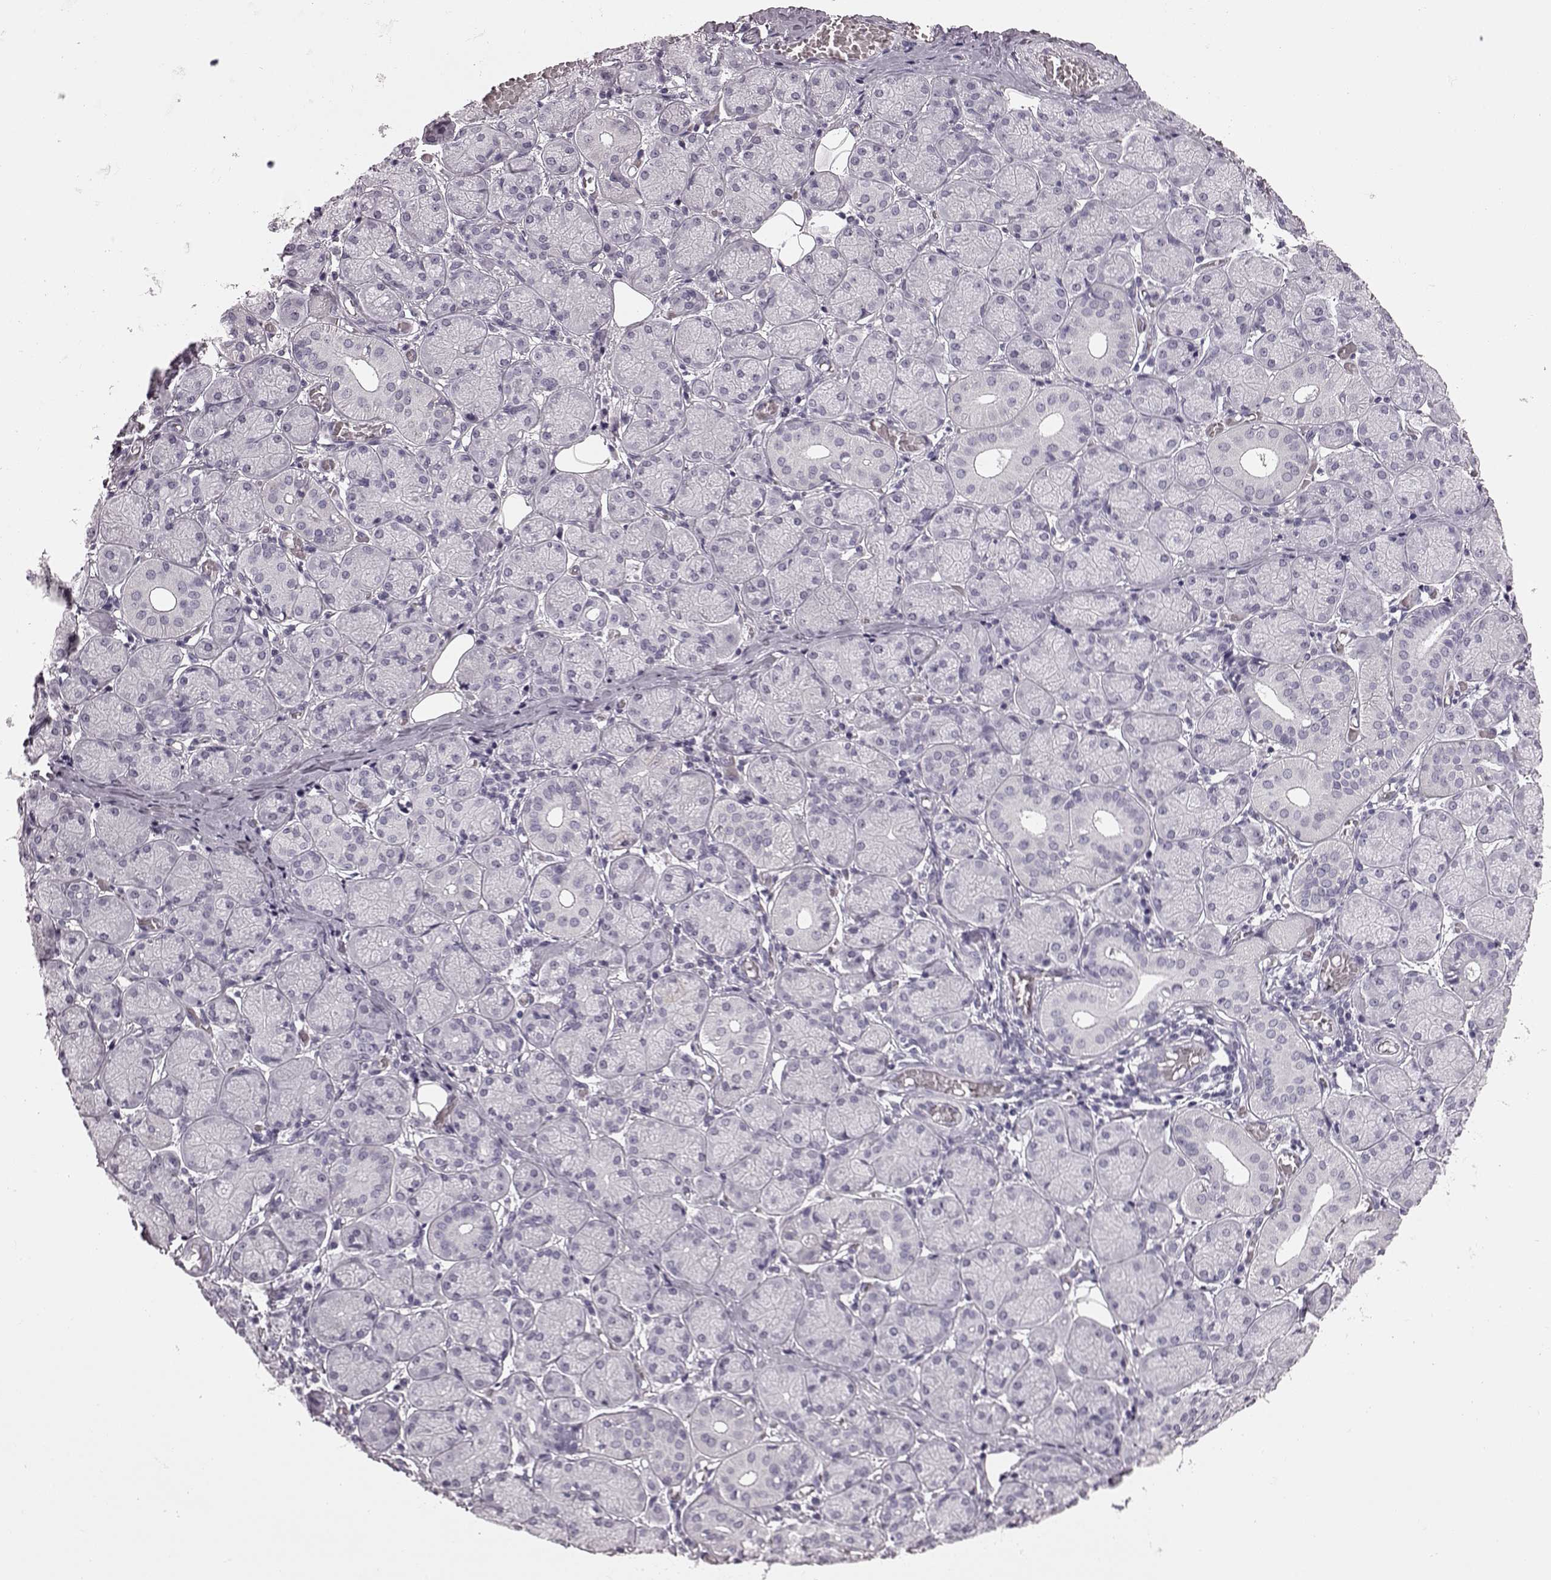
{"staining": {"intensity": "negative", "quantity": "none", "location": "none"}, "tissue": "salivary gland", "cell_type": "Glandular cells", "image_type": "normal", "snomed": [{"axis": "morphology", "description": "Normal tissue, NOS"}, {"axis": "topography", "description": "Salivary gland"}, {"axis": "topography", "description": "Peripheral nerve tissue"}], "caption": "Immunohistochemical staining of normal salivary gland reveals no significant positivity in glandular cells.", "gene": "AIPL1", "patient": {"sex": "female", "age": 24}}